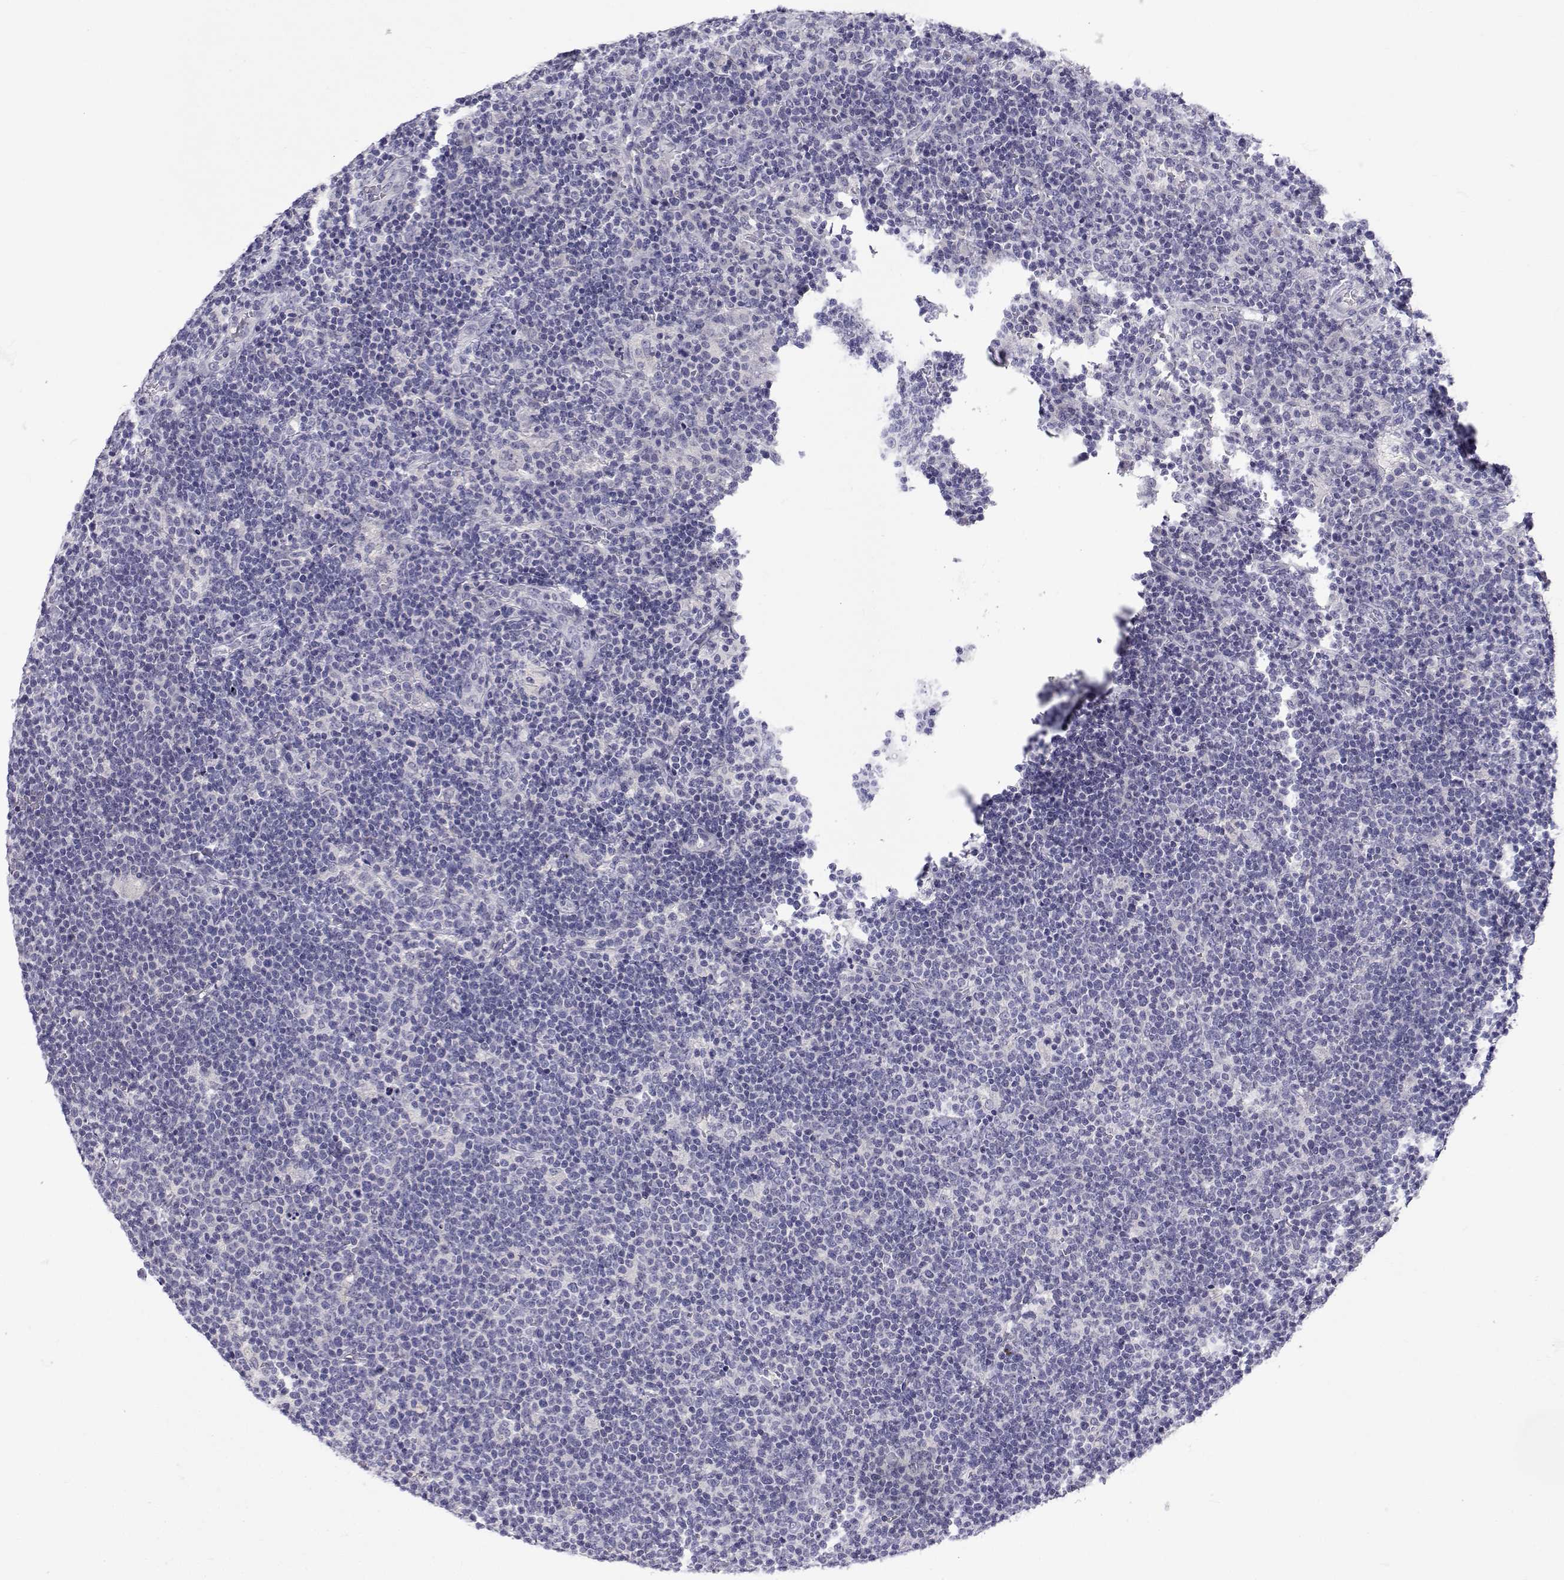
{"staining": {"intensity": "negative", "quantity": "none", "location": "none"}, "tissue": "lymphoma", "cell_type": "Tumor cells", "image_type": "cancer", "snomed": [{"axis": "morphology", "description": "Malignant lymphoma, non-Hodgkin's type, High grade"}, {"axis": "topography", "description": "Lymph node"}], "caption": "This photomicrograph is of lymphoma stained with IHC to label a protein in brown with the nuclei are counter-stained blue. There is no positivity in tumor cells. (DAB (3,3'-diaminobenzidine) immunohistochemistry with hematoxylin counter stain).", "gene": "SLC6A3", "patient": {"sex": "male", "age": 61}}